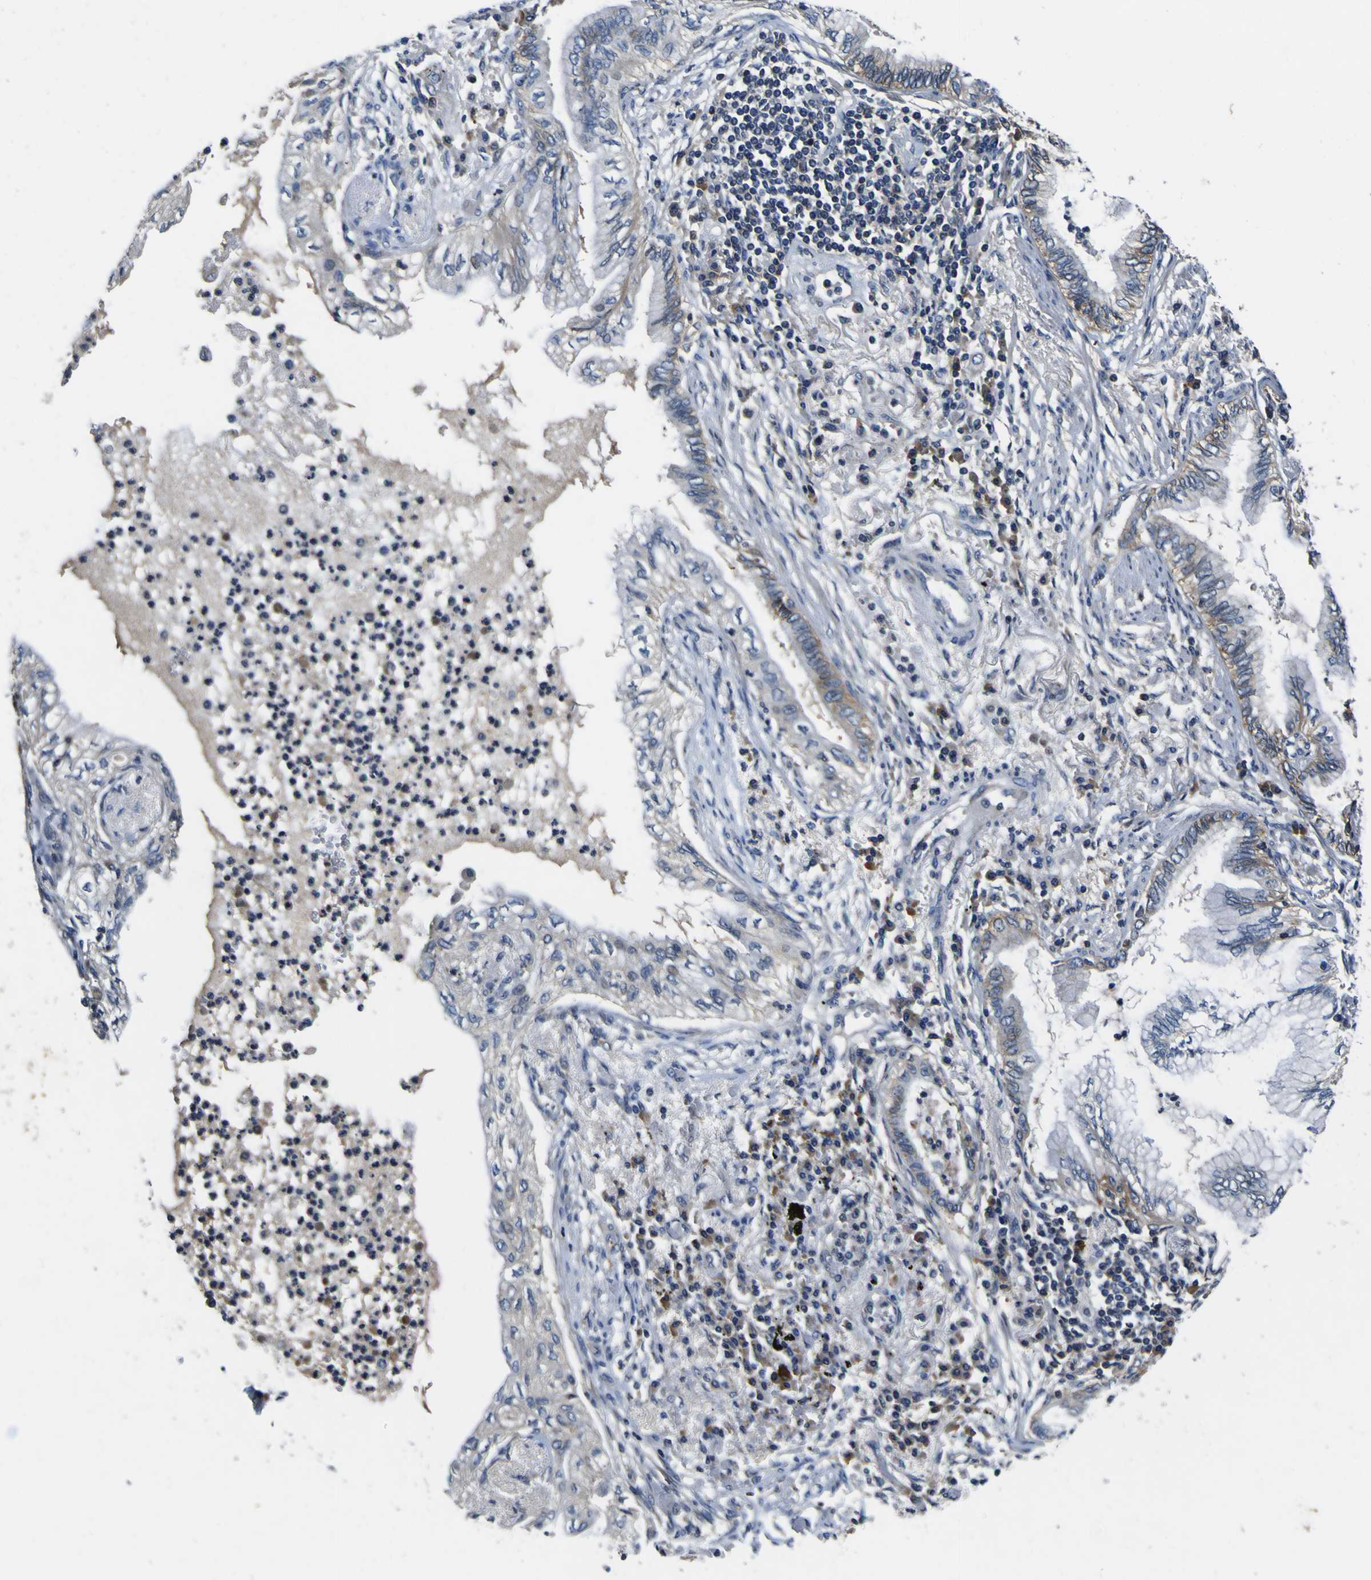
{"staining": {"intensity": "weak", "quantity": "<25%", "location": "cytoplasmic/membranous,nuclear"}, "tissue": "lung cancer", "cell_type": "Tumor cells", "image_type": "cancer", "snomed": [{"axis": "morphology", "description": "Normal tissue, NOS"}, {"axis": "morphology", "description": "Adenocarcinoma, NOS"}, {"axis": "topography", "description": "Bronchus"}, {"axis": "topography", "description": "Lung"}], "caption": "Immunohistochemical staining of lung cancer (adenocarcinoma) exhibits no significant staining in tumor cells.", "gene": "EPHB4", "patient": {"sex": "female", "age": 70}}